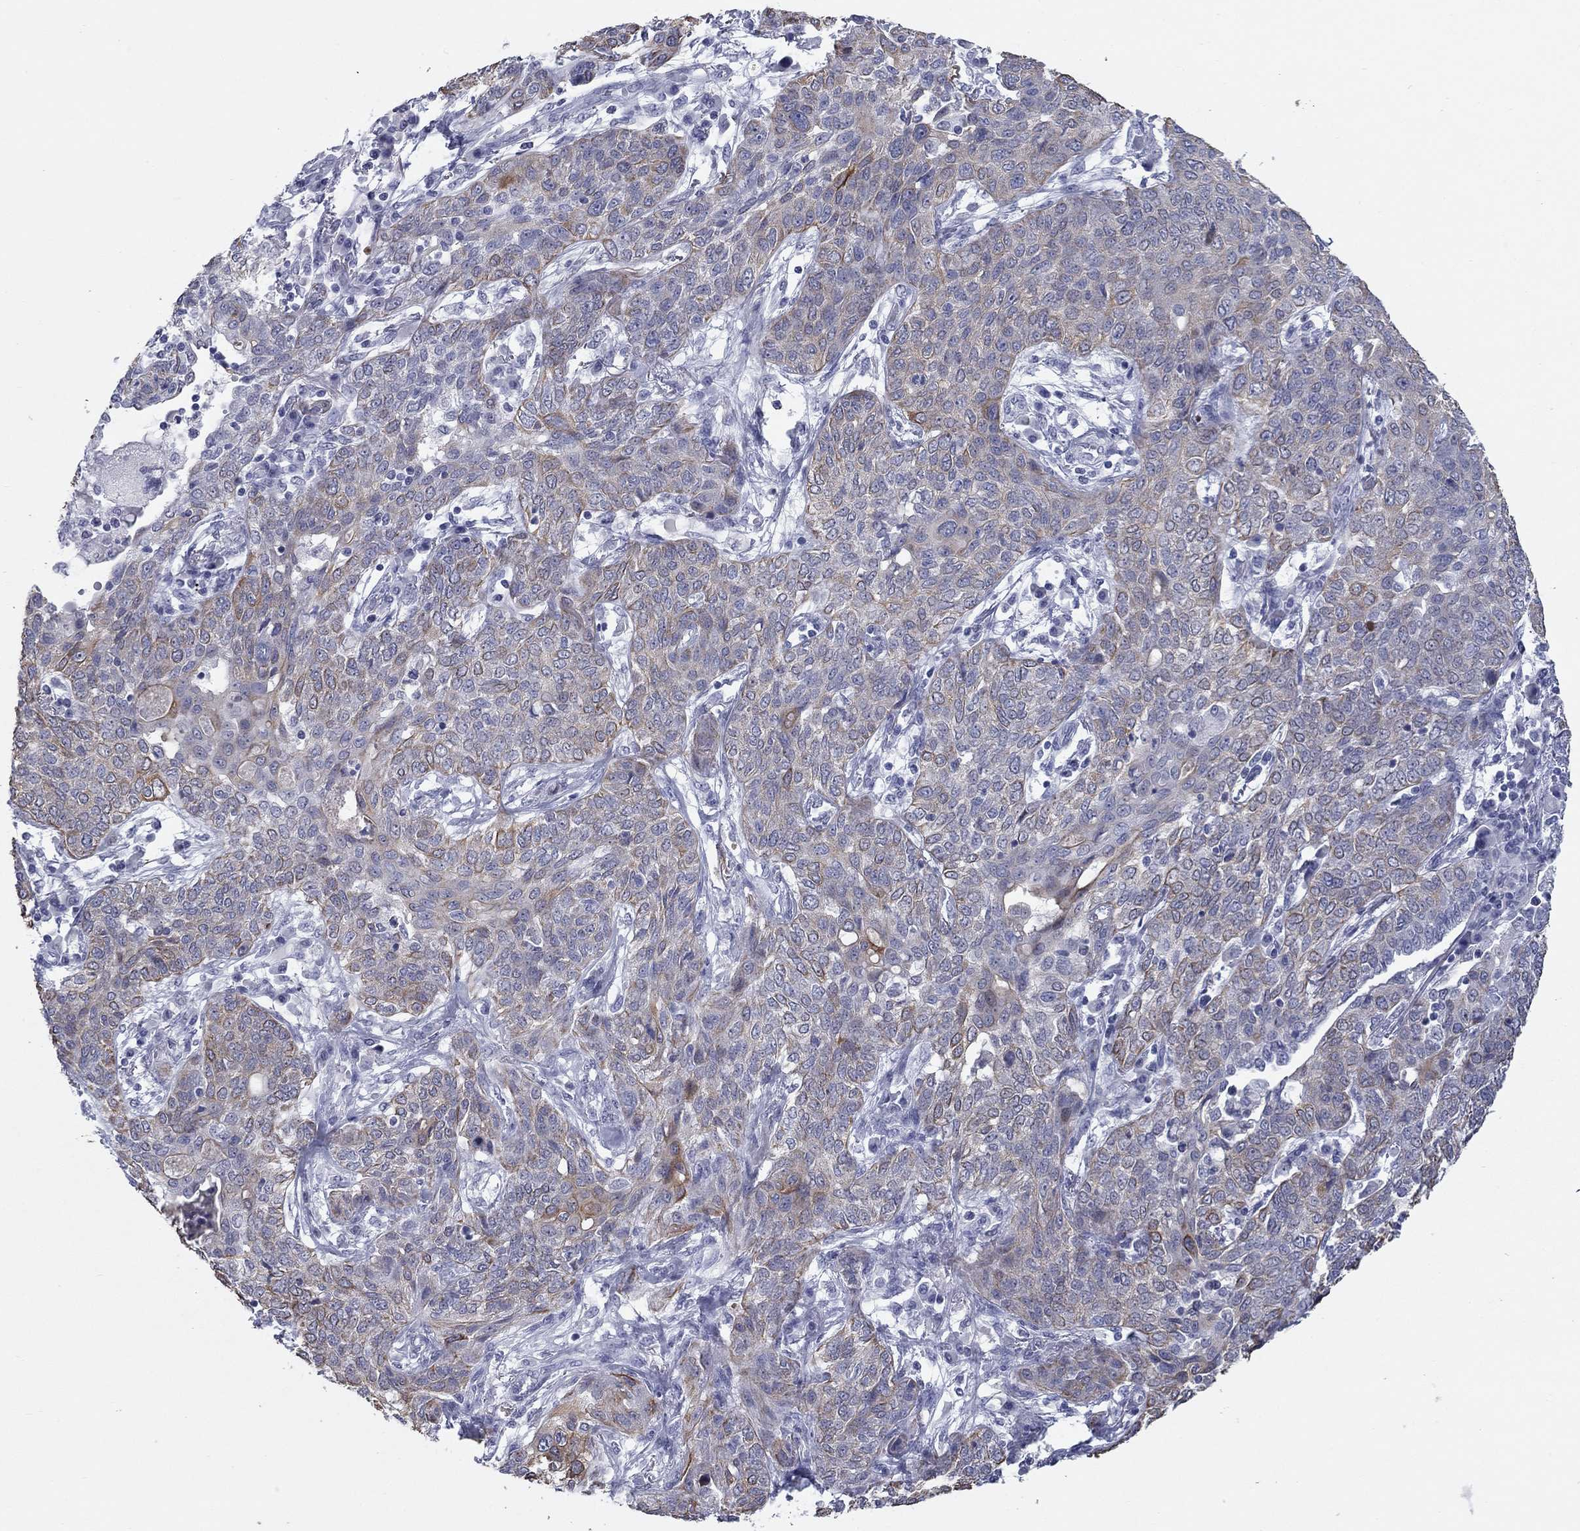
{"staining": {"intensity": "moderate", "quantity": "<25%", "location": "cytoplasmic/membranous"}, "tissue": "lung cancer", "cell_type": "Tumor cells", "image_type": "cancer", "snomed": [{"axis": "morphology", "description": "Squamous cell carcinoma, NOS"}, {"axis": "topography", "description": "Lung"}], "caption": "Immunohistochemical staining of human squamous cell carcinoma (lung) shows moderate cytoplasmic/membranous protein expression in approximately <25% of tumor cells.", "gene": "KRT75", "patient": {"sex": "female", "age": 70}}